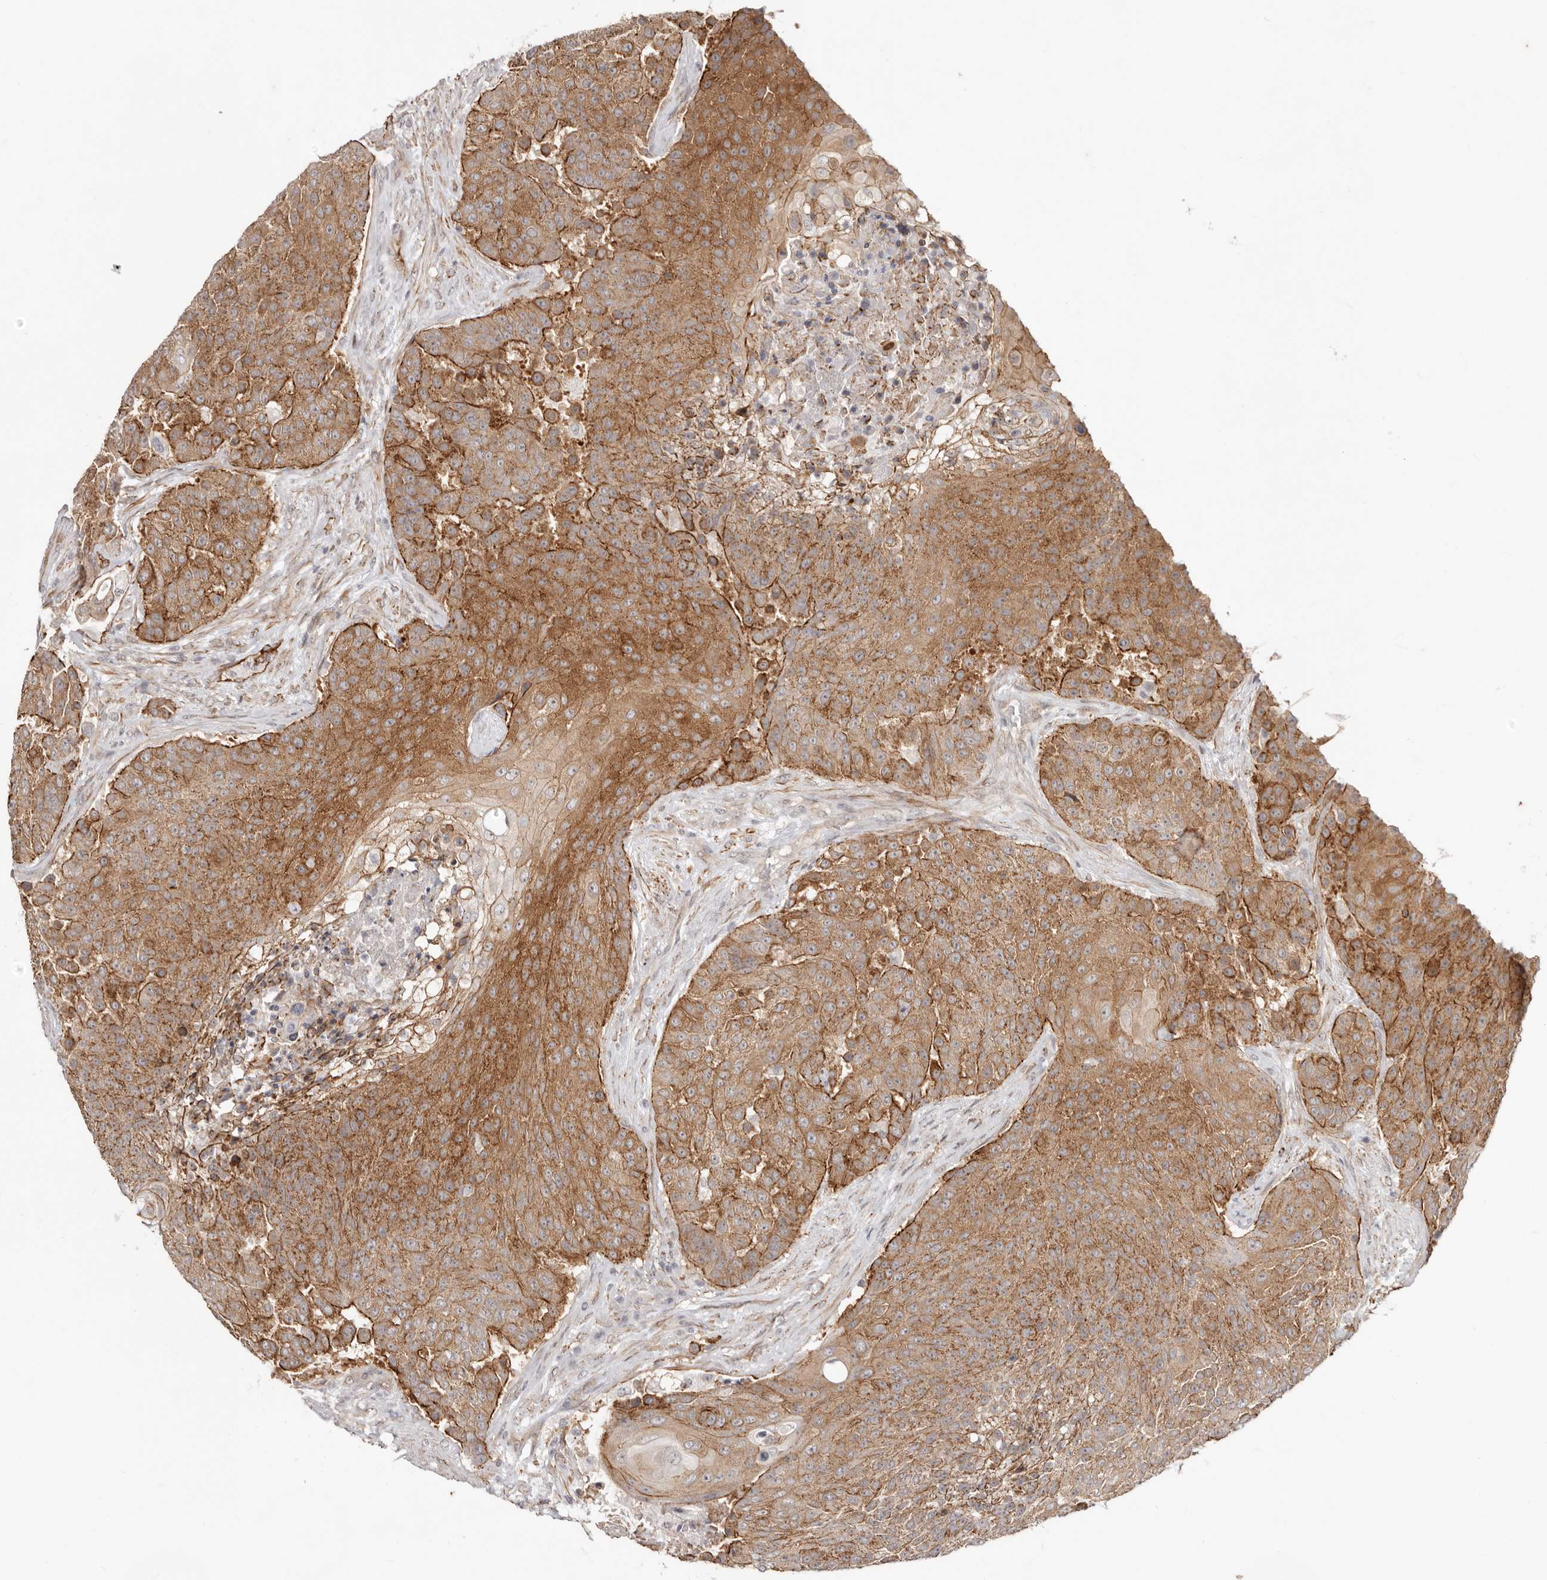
{"staining": {"intensity": "moderate", "quantity": ">75%", "location": "cytoplasmic/membranous"}, "tissue": "urothelial cancer", "cell_type": "Tumor cells", "image_type": "cancer", "snomed": [{"axis": "morphology", "description": "Urothelial carcinoma, High grade"}, {"axis": "topography", "description": "Urinary bladder"}], "caption": "Immunohistochemistry (IHC) of urothelial cancer shows medium levels of moderate cytoplasmic/membranous expression in approximately >75% of tumor cells.", "gene": "SZT2", "patient": {"sex": "female", "age": 63}}